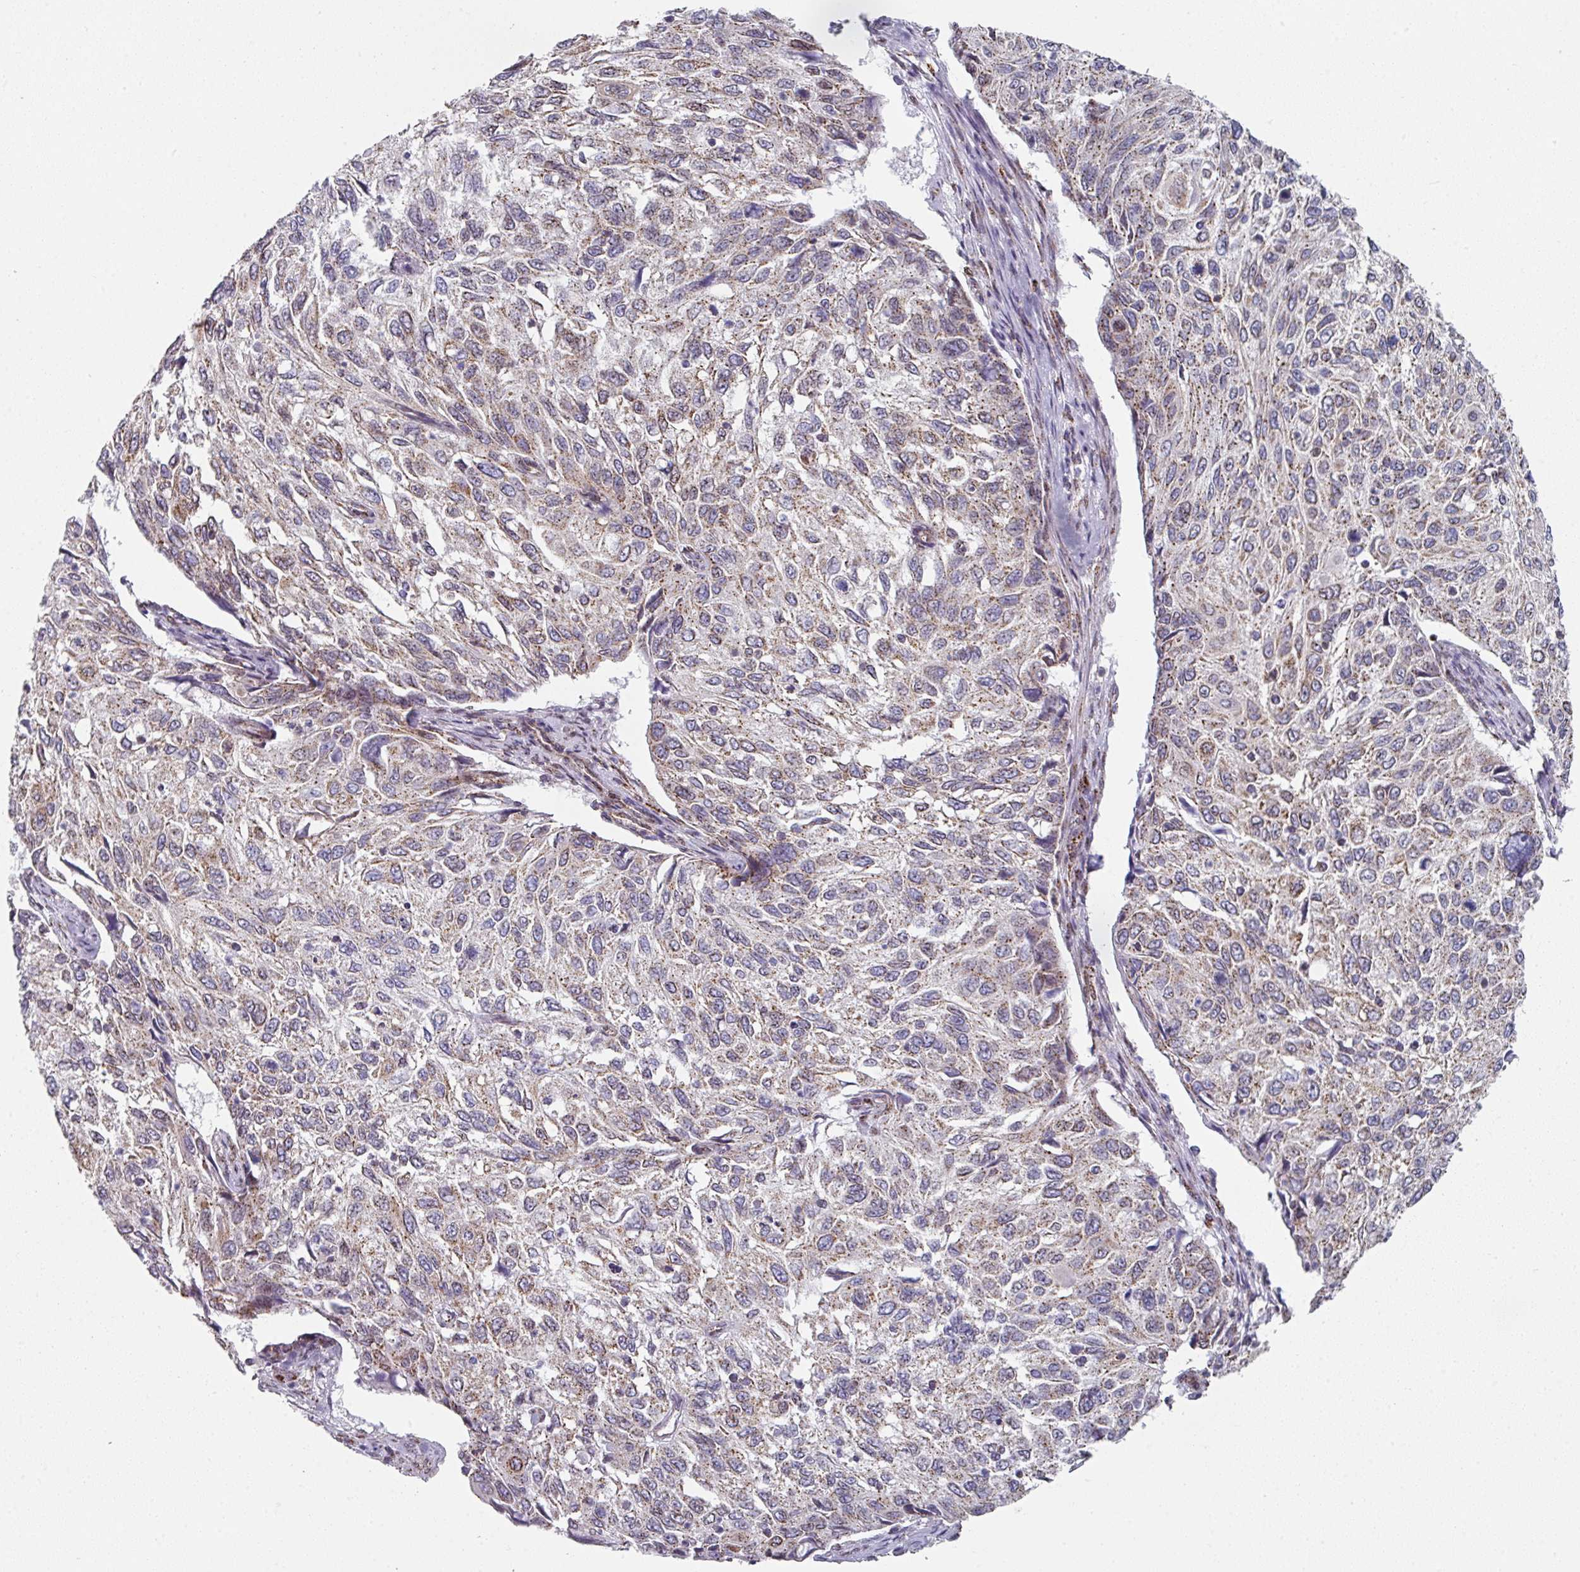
{"staining": {"intensity": "moderate", "quantity": "25%-75%", "location": "cytoplasmic/membranous"}, "tissue": "cervical cancer", "cell_type": "Tumor cells", "image_type": "cancer", "snomed": [{"axis": "morphology", "description": "Squamous cell carcinoma, NOS"}, {"axis": "topography", "description": "Cervix"}], "caption": "Protein staining of cervical squamous cell carcinoma tissue shows moderate cytoplasmic/membranous expression in approximately 25%-75% of tumor cells.", "gene": "CCDC85B", "patient": {"sex": "female", "age": 70}}